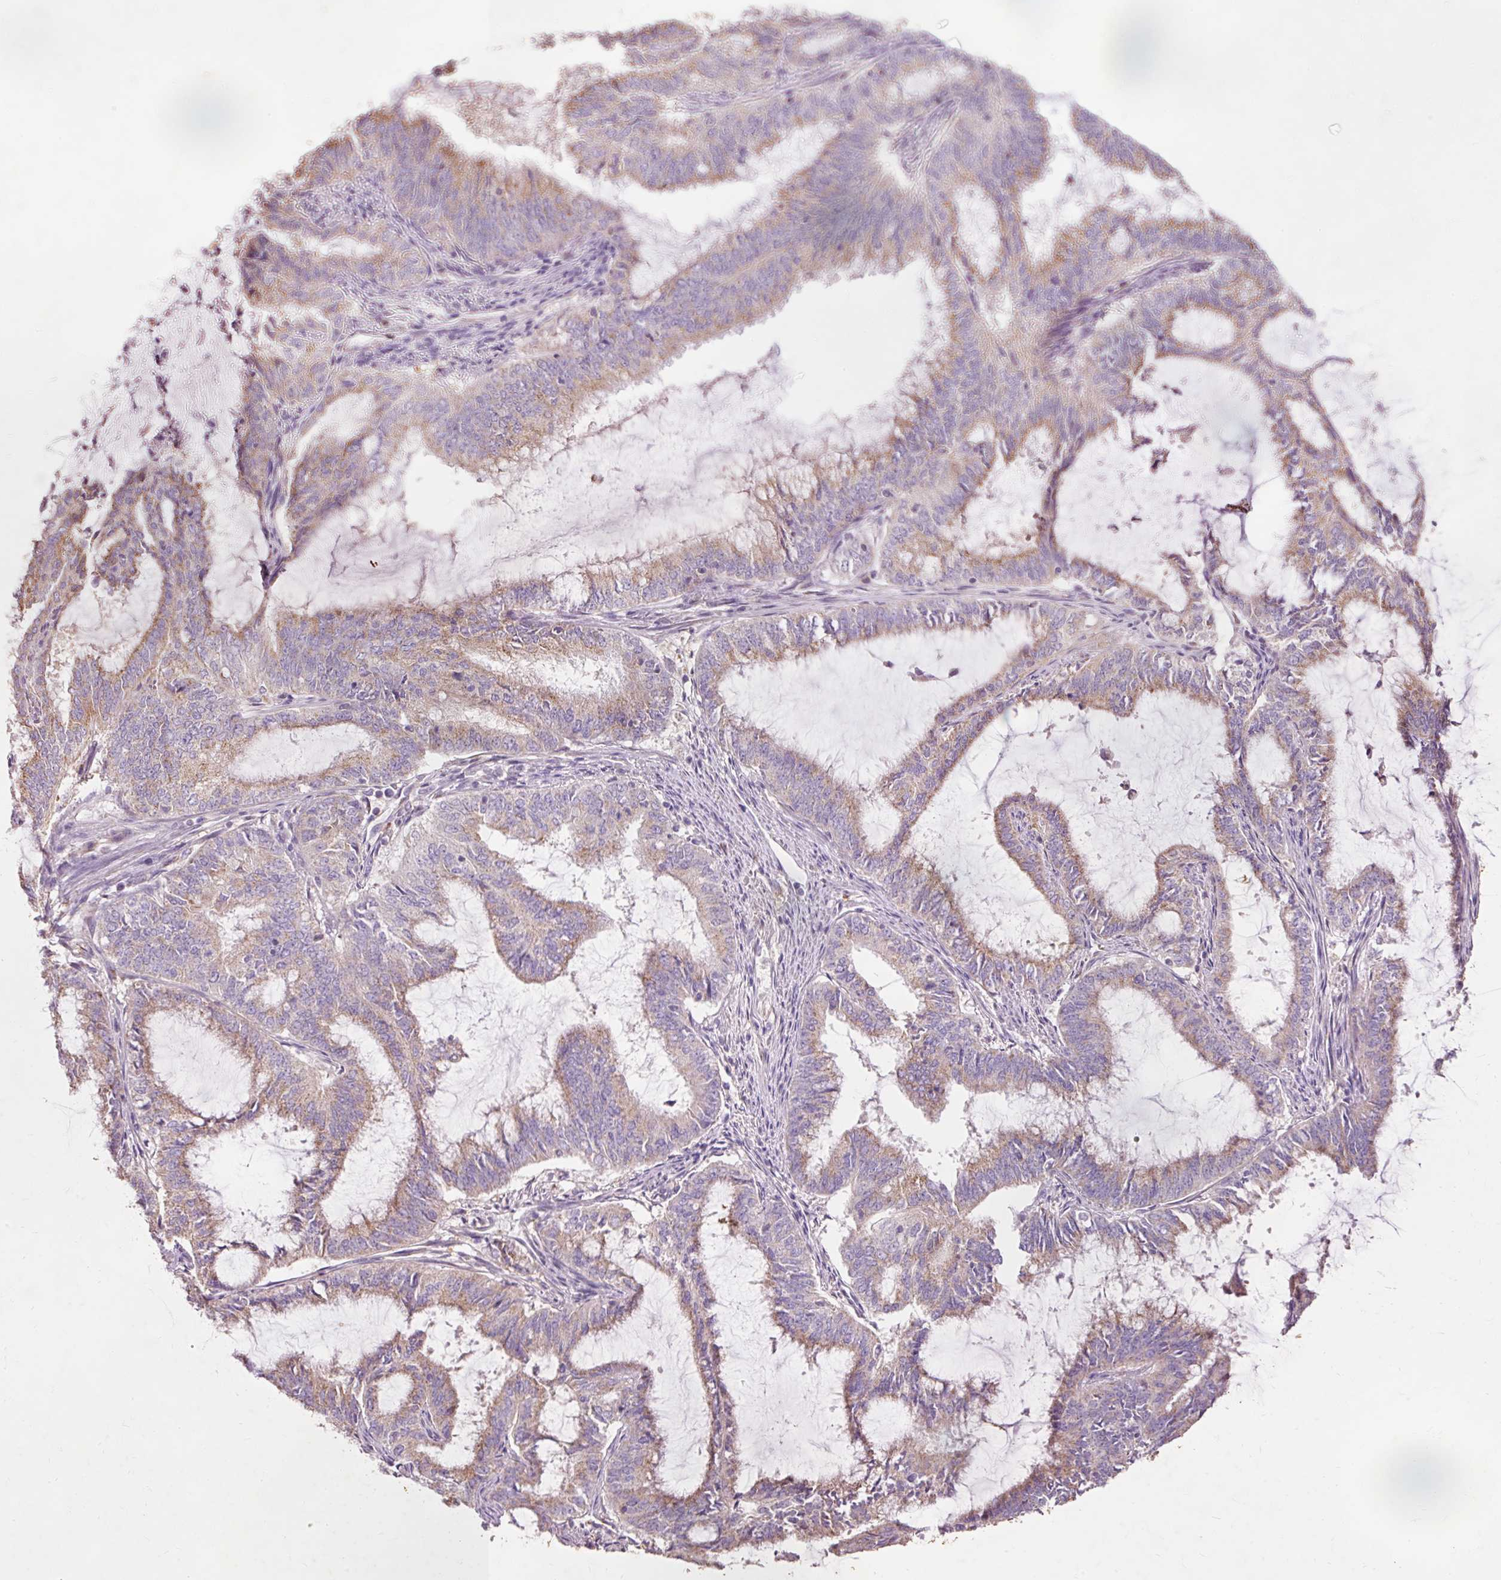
{"staining": {"intensity": "moderate", "quantity": "25%-75%", "location": "cytoplasmic/membranous"}, "tissue": "endometrial cancer", "cell_type": "Tumor cells", "image_type": "cancer", "snomed": [{"axis": "morphology", "description": "Adenocarcinoma, NOS"}, {"axis": "topography", "description": "Endometrium"}], "caption": "DAB immunohistochemical staining of human endometrial adenocarcinoma demonstrates moderate cytoplasmic/membranous protein staining in about 25%-75% of tumor cells.", "gene": "PRDX5", "patient": {"sex": "female", "age": 51}}